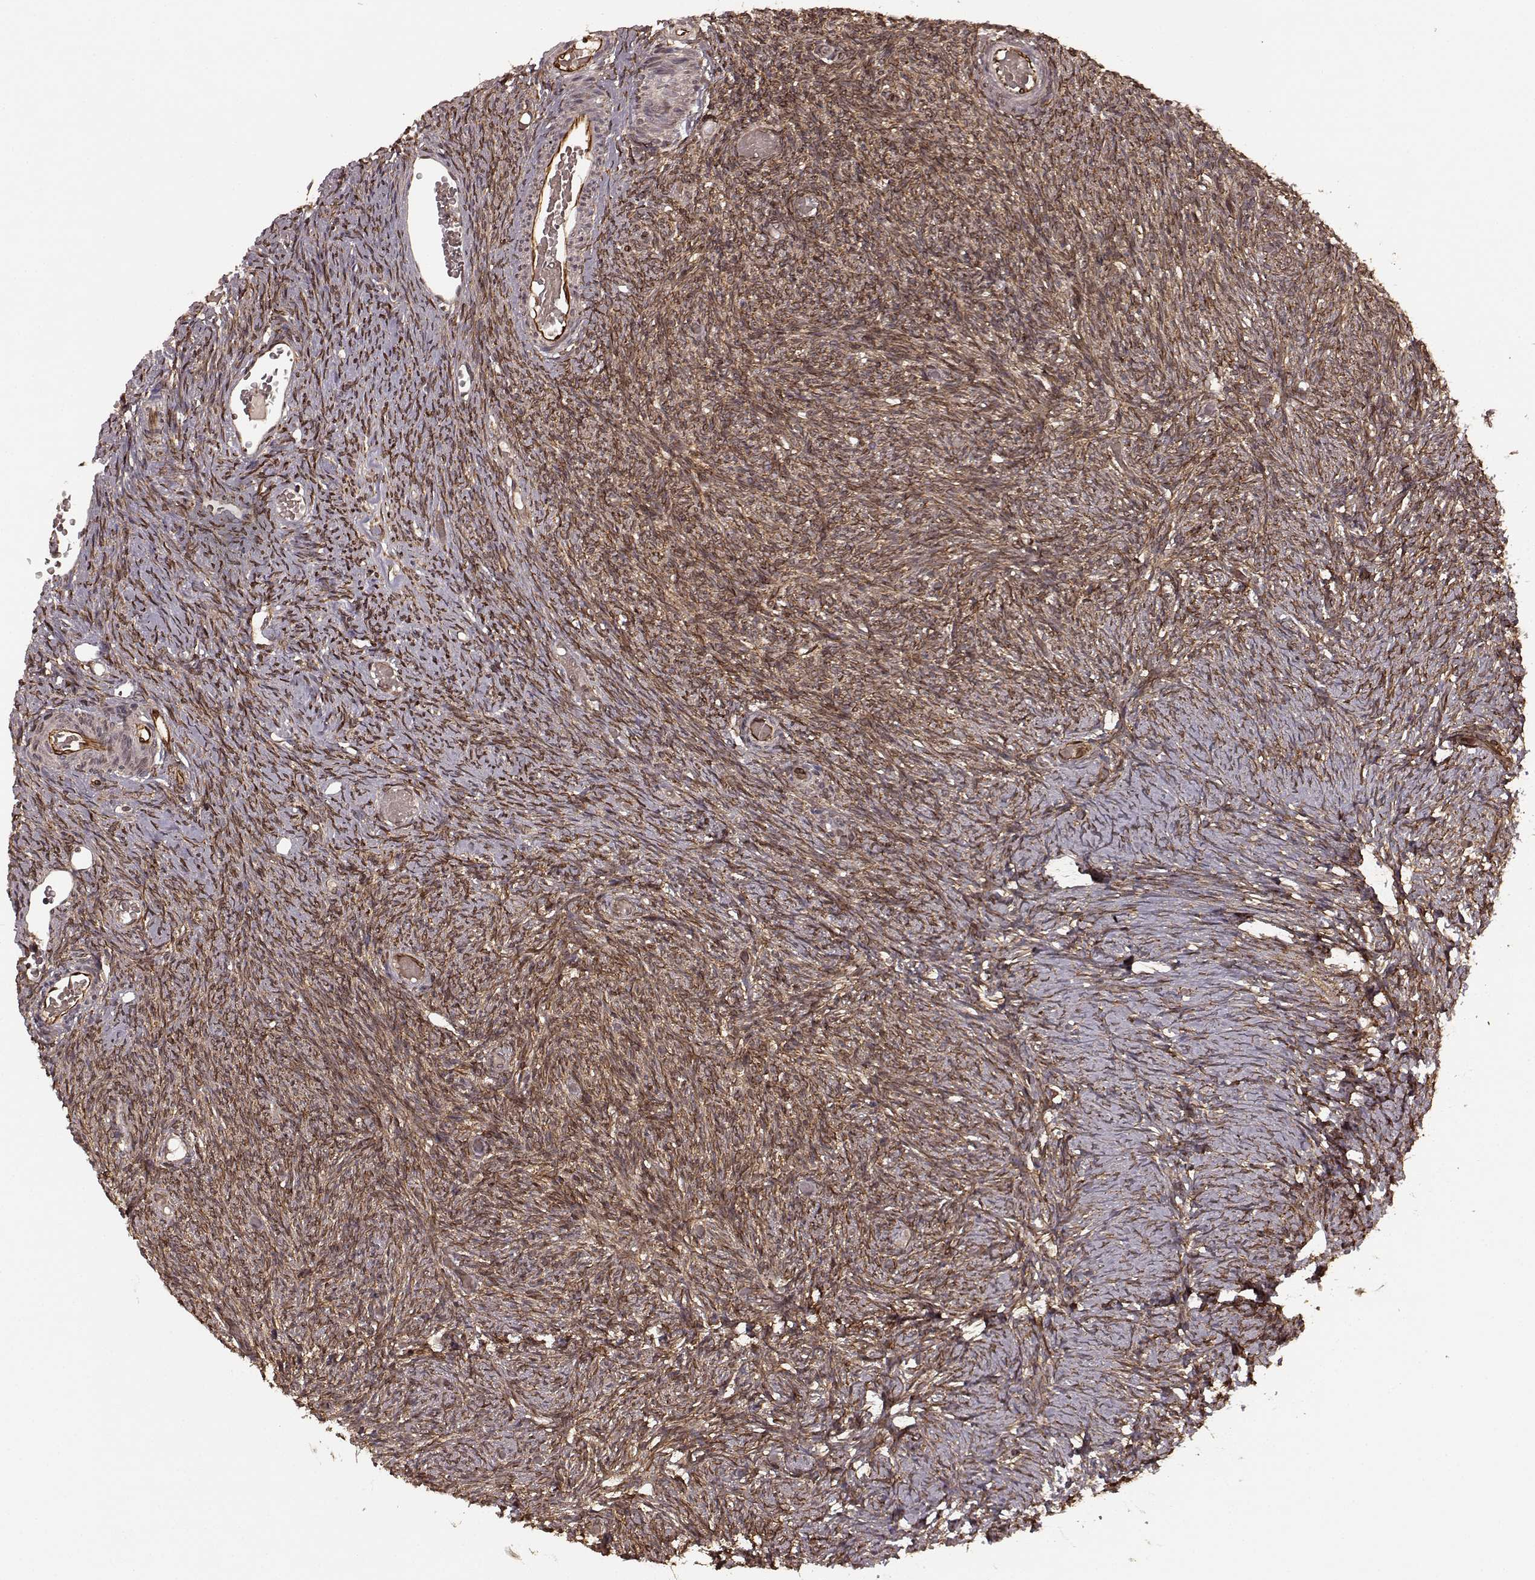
{"staining": {"intensity": "strong", "quantity": ">75%", "location": "cytoplasmic/membranous"}, "tissue": "ovary", "cell_type": "Ovarian stroma cells", "image_type": "normal", "snomed": [{"axis": "morphology", "description": "Normal tissue, NOS"}, {"axis": "topography", "description": "Ovary"}], "caption": "Immunohistochemistry staining of unremarkable ovary, which demonstrates high levels of strong cytoplasmic/membranous positivity in approximately >75% of ovarian stroma cells indicating strong cytoplasmic/membranous protein positivity. The staining was performed using DAB (3,3'-diaminobenzidine) (brown) for protein detection and nuclei were counterstained in hematoxylin (blue).", "gene": "AGPAT1", "patient": {"sex": "female", "age": 39}}